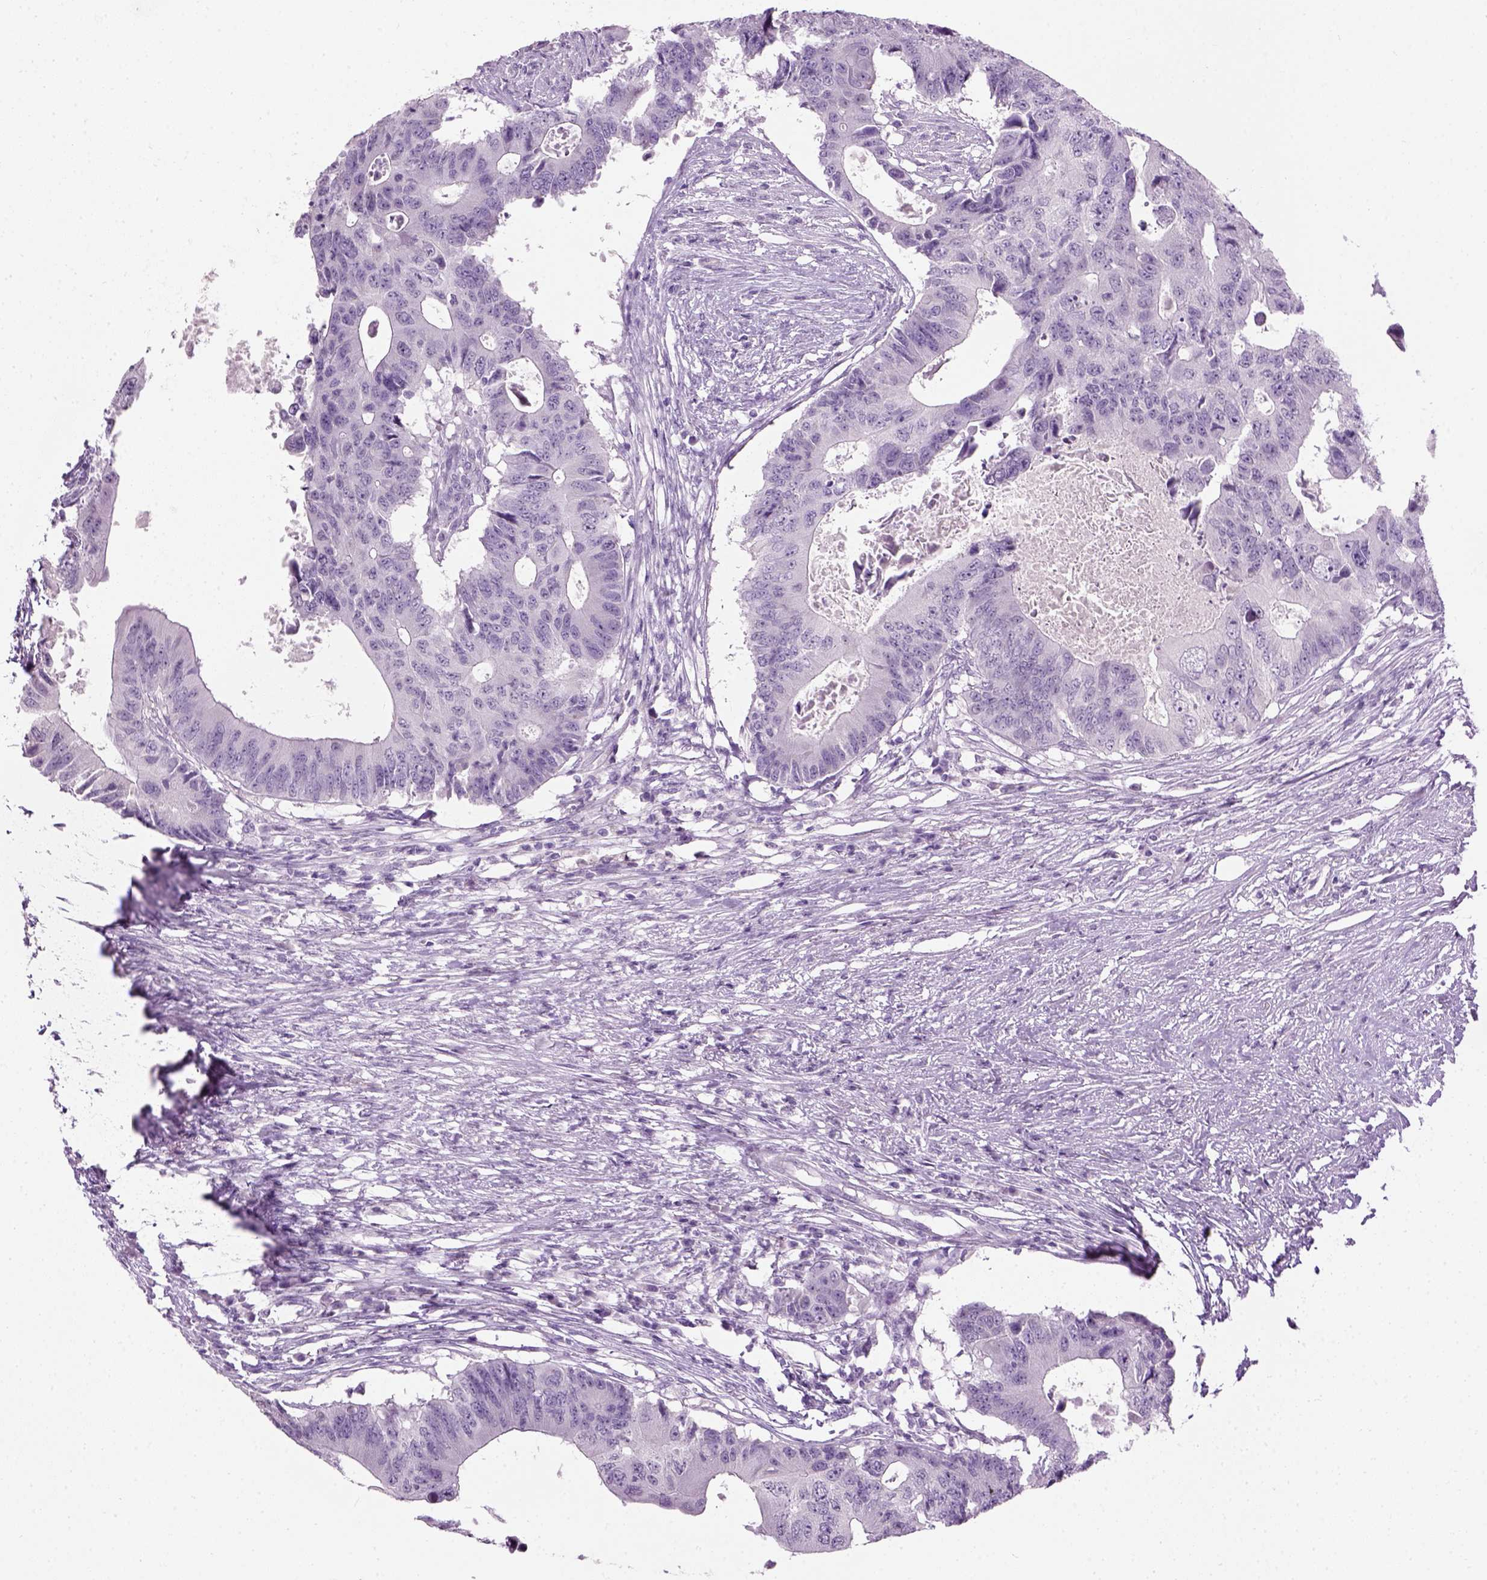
{"staining": {"intensity": "negative", "quantity": "none", "location": "none"}, "tissue": "colorectal cancer", "cell_type": "Tumor cells", "image_type": "cancer", "snomed": [{"axis": "morphology", "description": "Adenocarcinoma, NOS"}, {"axis": "topography", "description": "Colon"}], "caption": "Immunohistochemistry micrograph of neoplastic tissue: human colorectal adenocarcinoma stained with DAB (3,3'-diaminobenzidine) shows no significant protein positivity in tumor cells.", "gene": "GABRB2", "patient": {"sex": "male", "age": 71}}